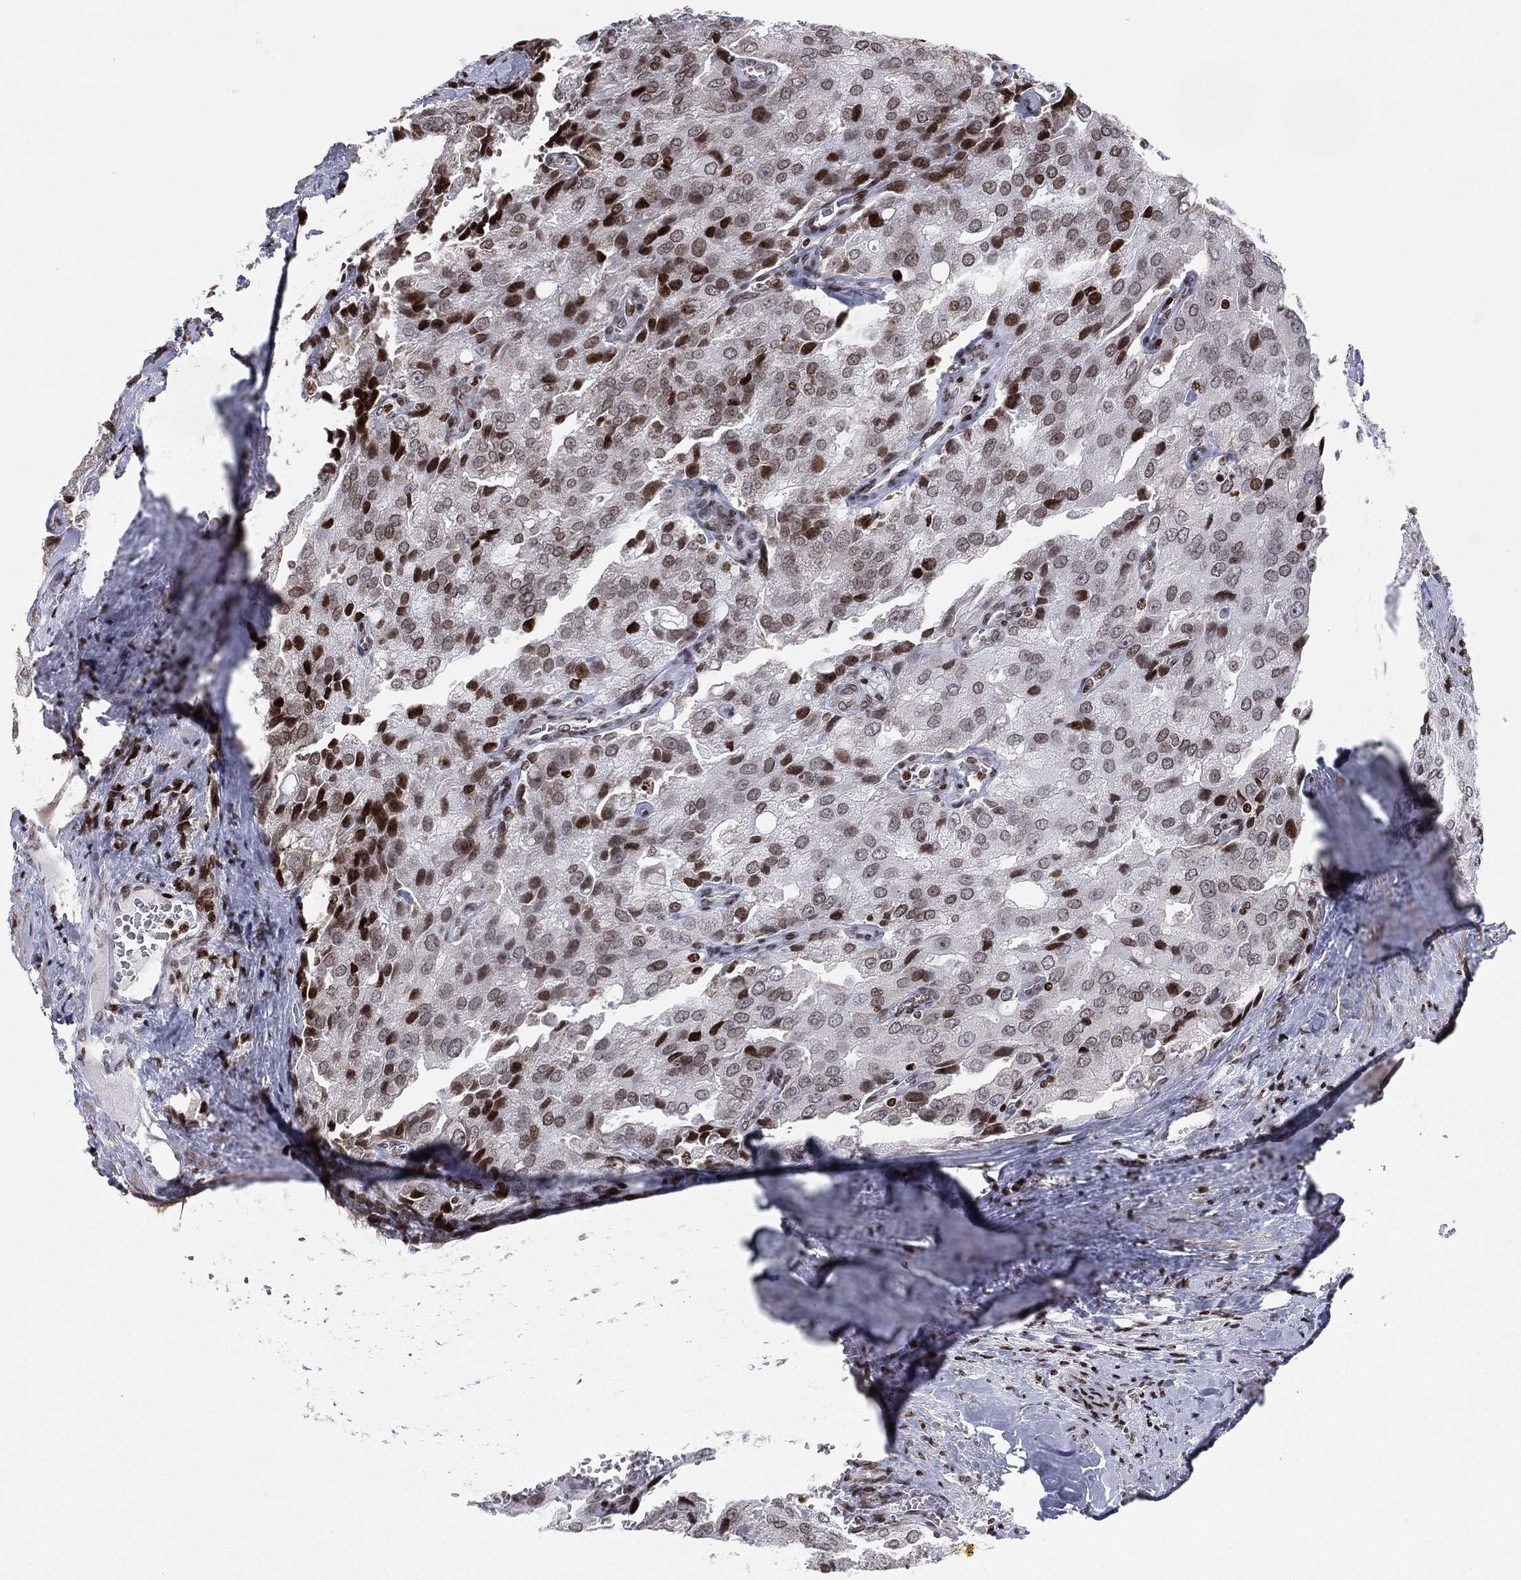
{"staining": {"intensity": "strong", "quantity": "<25%", "location": "nuclear"}, "tissue": "prostate cancer", "cell_type": "Tumor cells", "image_type": "cancer", "snomed": [{"axis": "morphology", "description": "Adenocarcinoma, NOS"}, {"axis": "topography", "description": "Prostate and seminal vesicle, NOS"}, {"axis": "topography", "description": "Prostate"}], "caption": "Brown immunohistochemical staining in human prostate adenocarcinoma shows strong nuclear expression in approximately <25% of tumor cells.", "gene": "MFSD14A", "patient": {"sex": "male", "age": 67}}